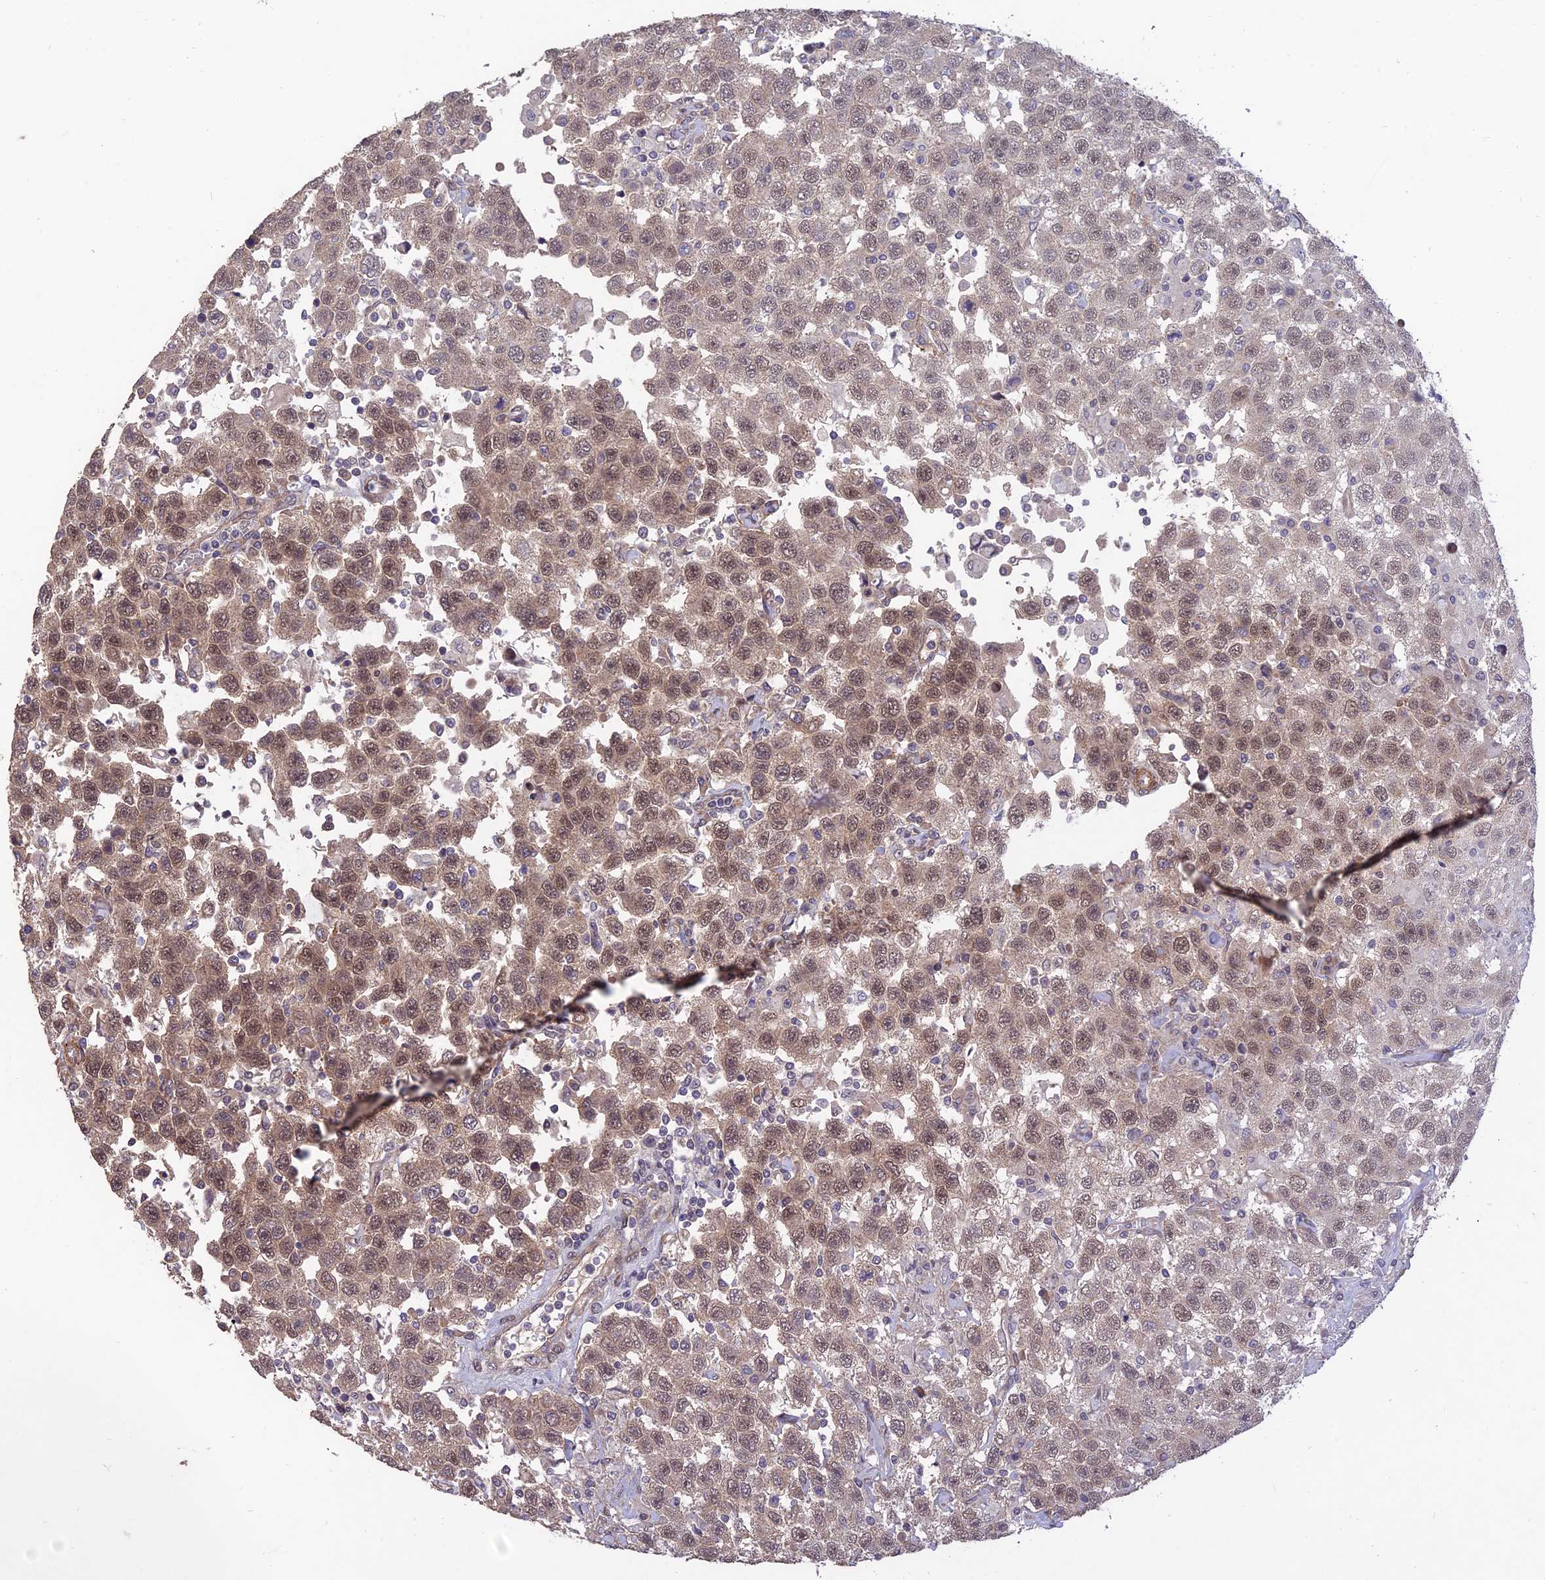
{"staining": {"intensity": "moderate", "quantity": "25%-75%", "location": "nuclear"}, "tissue": "testis cancer", "cell_type": "Tumor cells", "image_type": "cancer", "snomed": [{"axis": "morphology", "description": "Seminoma, NOS"}, {"axis": "topography", "description": "Testis"}], "caption": "A medium amount of moderate nuclear staining is appreciated in about 25%-75% of tumor cells in testis cancer (seminoma) tissue.", "gene": "PAGR1", "patient": {"sex": "male", "age": 41}}